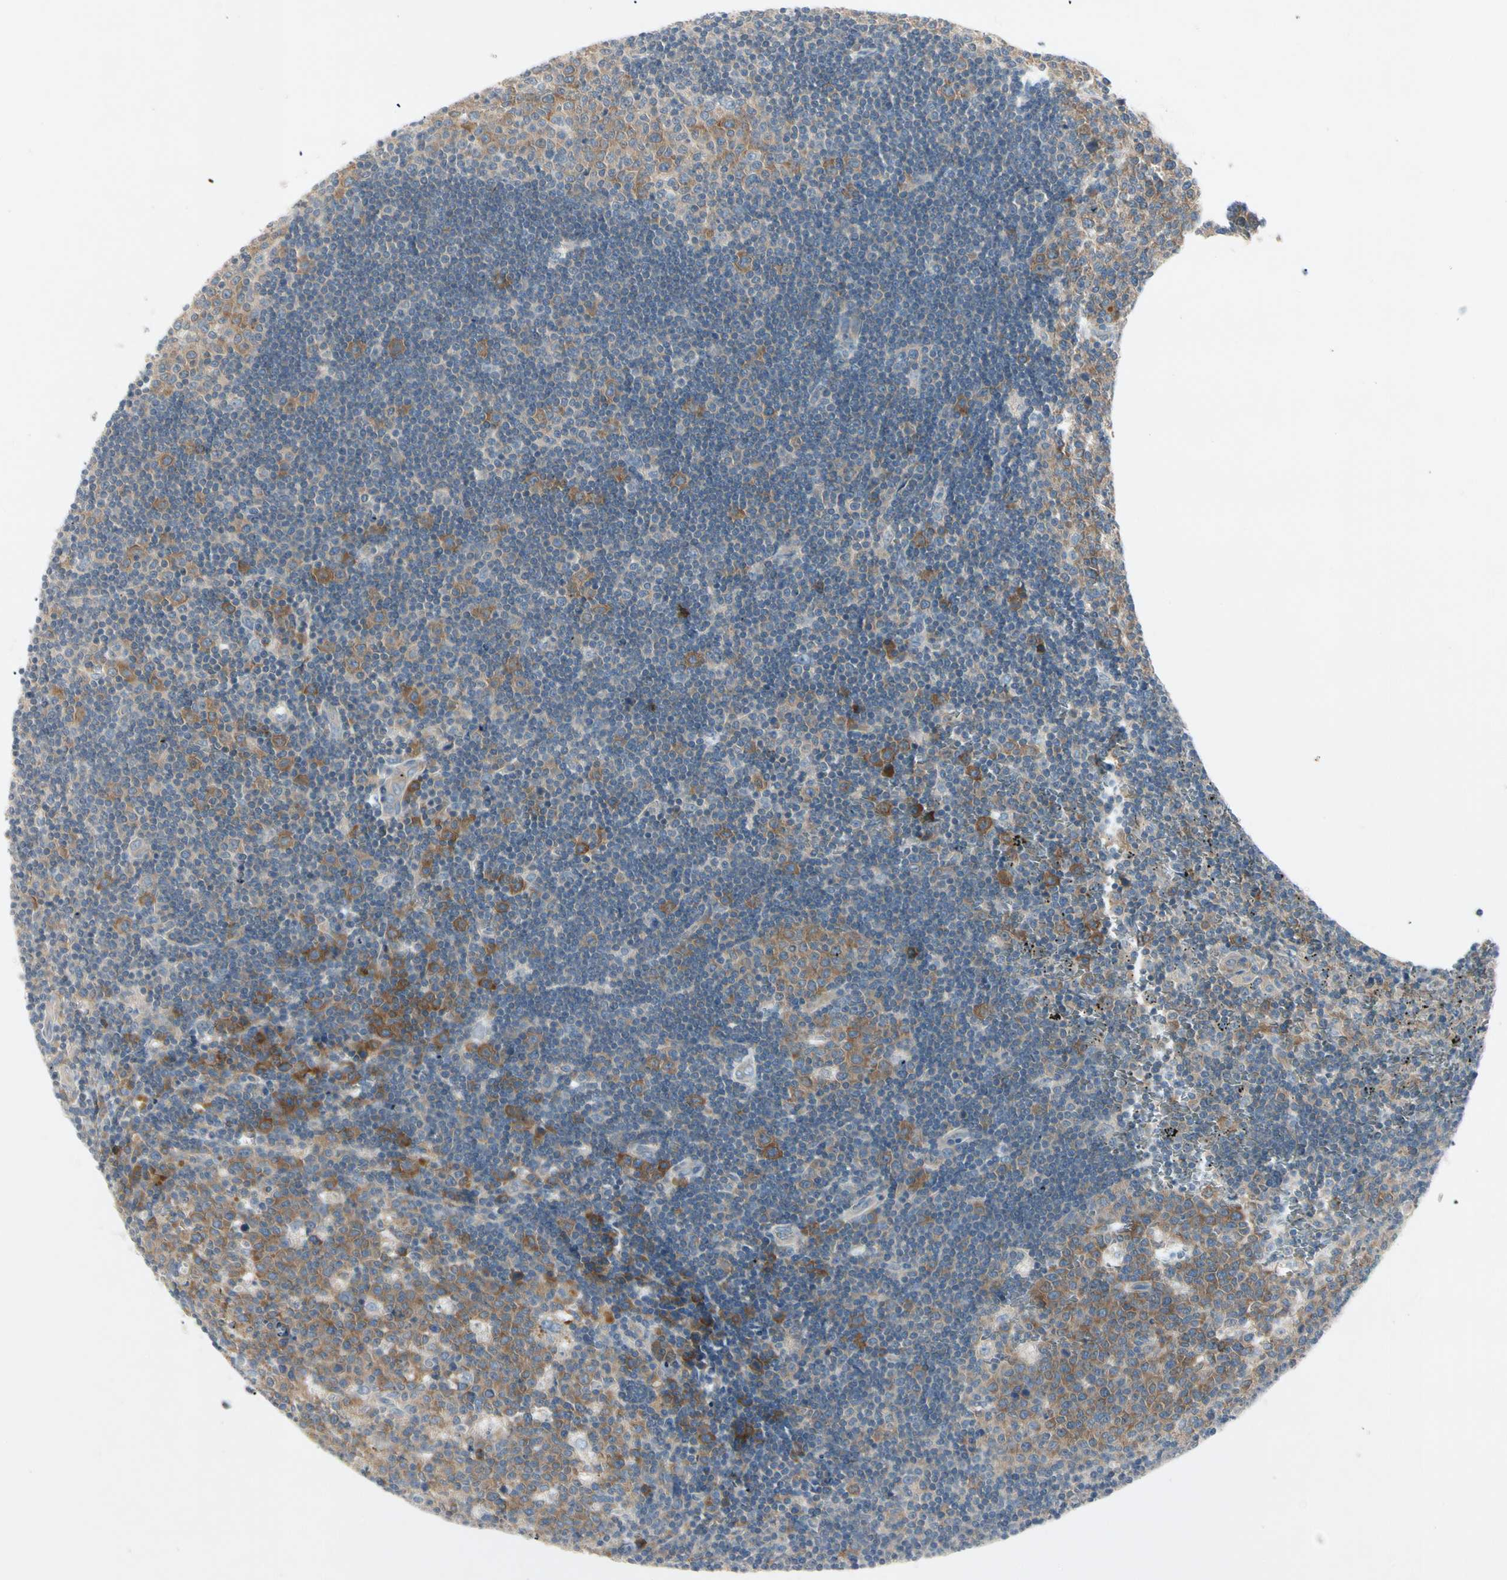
{"staining": {"intensity": "moderate", "quantity": ">75%", "location": "cytoplasmic/membranous"}, "tissue": "lymph node", "cell_type": "Germinal center cells", "image_type": "normal", "snomed": [{"axis": "morphology", "description": "Normal tissue, NOS"}, {"axis": "topography", "description": "Lymph node"}, {"axis": "topography", "description": "Salivary gland"}], "caption": "Benign lymph node displays moderate cytoplasmic/membranous expression in approximately >75% of germinal center cells, visualized by immunohistochemistry. (IHC, brightfield microscopy, high magnification).", "gene": "IL1R1", "patient": {"sex": "male", "age": 8}}